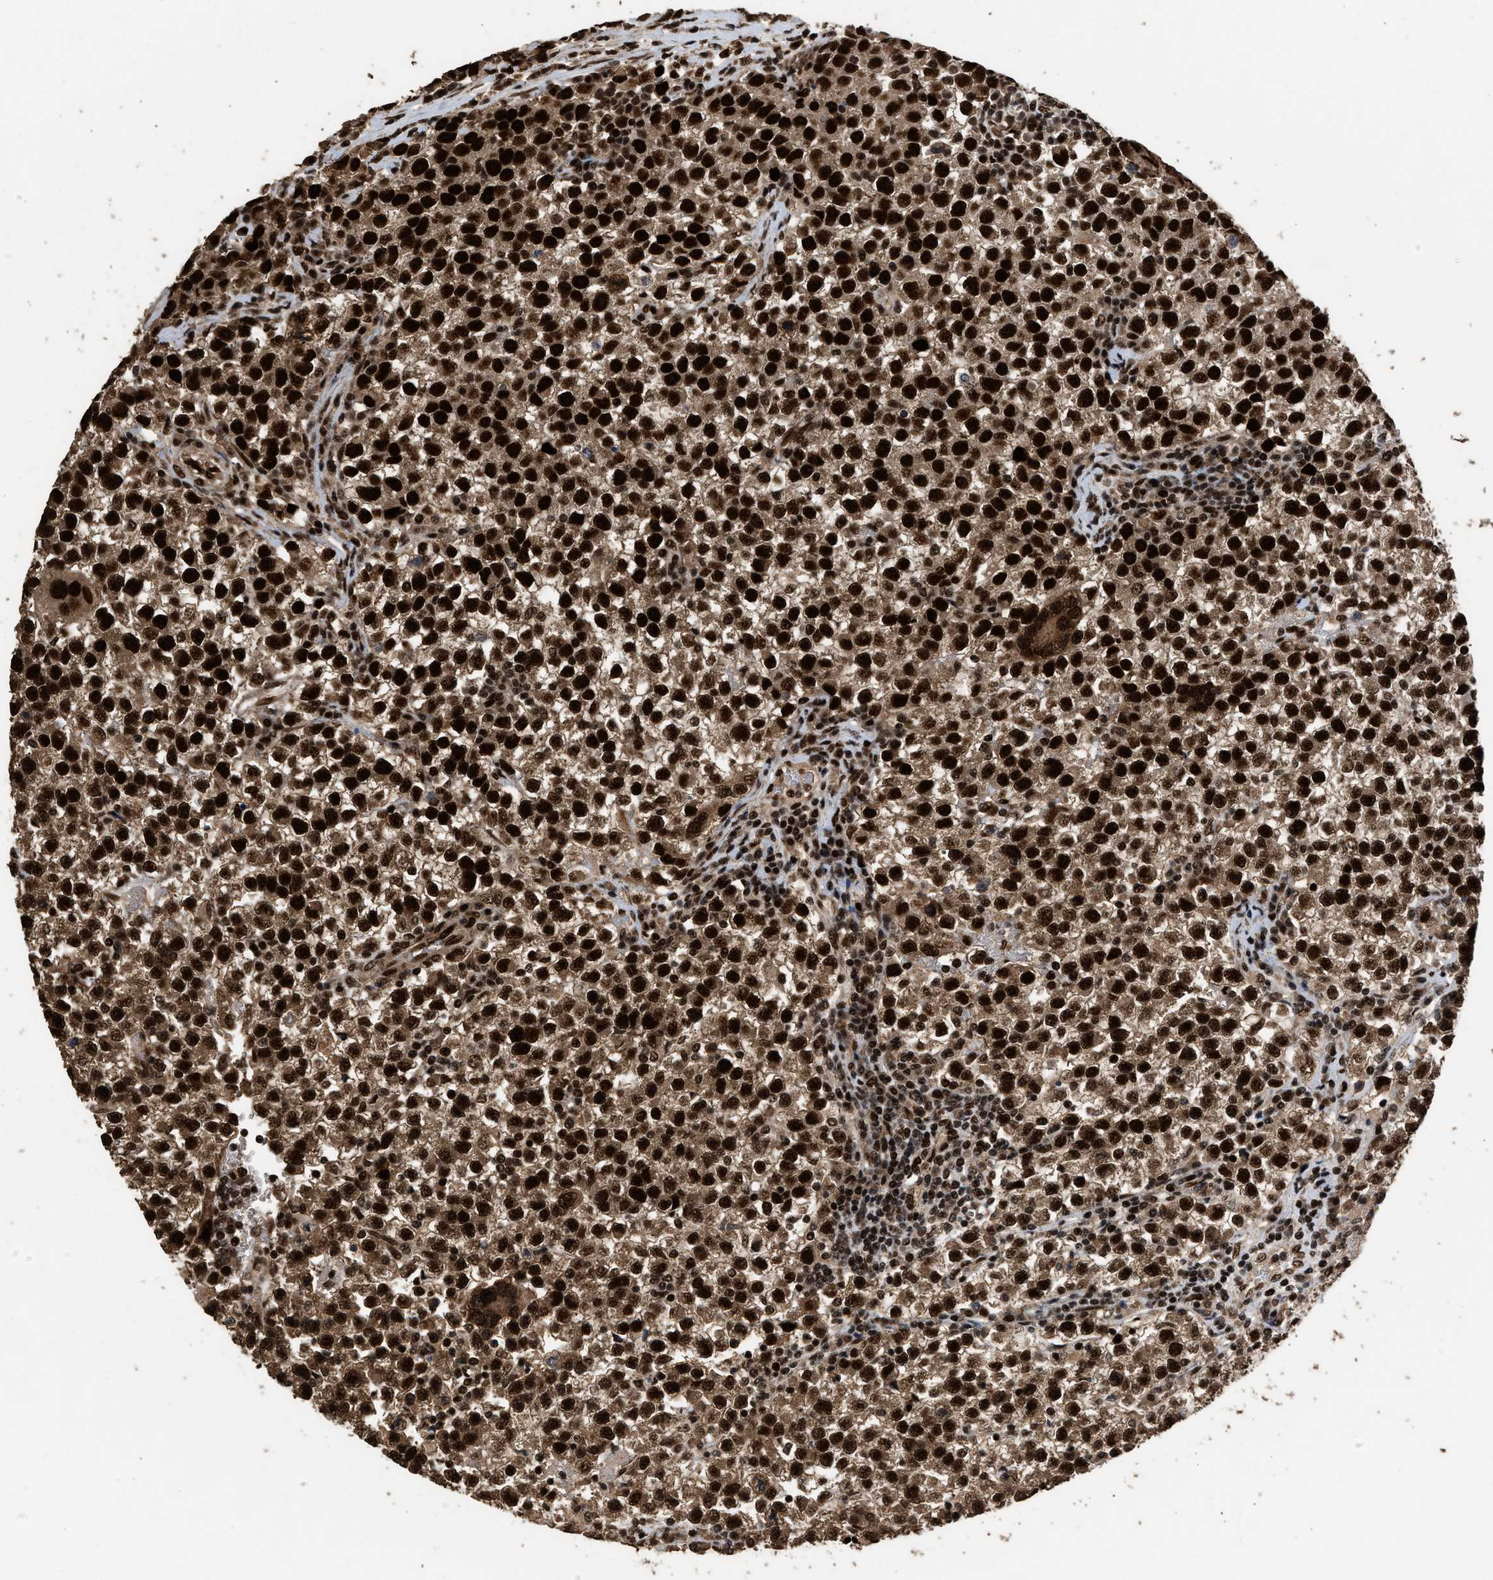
{"staining": {"intensity": "strong", "quantity": ">75%", "location": "cytoplasmic/membranous,nuclear"}, "tissue": "testis cancer", "cell_type": "Tumor cells", "image_type": "cancer", "snomed": [{"axis": "morphology", "description": "Seminoma, NOS"}, {"axis": "topography", "description": "Testis"}], "caption": "Immunohistochemistry (IHC) of testis cancer exhibits high levels of strong cytoplasmic/membranous and nuclear positivity in about >75% of tumor cells. The staining was performed using DAB (3,3'-diaminobenzidine) to visualize the protein expression in brown, while the nuclei were stained in blue with hematoxylin (Magnification: 20x).", "gene": "PPP4R3B", "patient": {"sex": "male", "age": 22}}